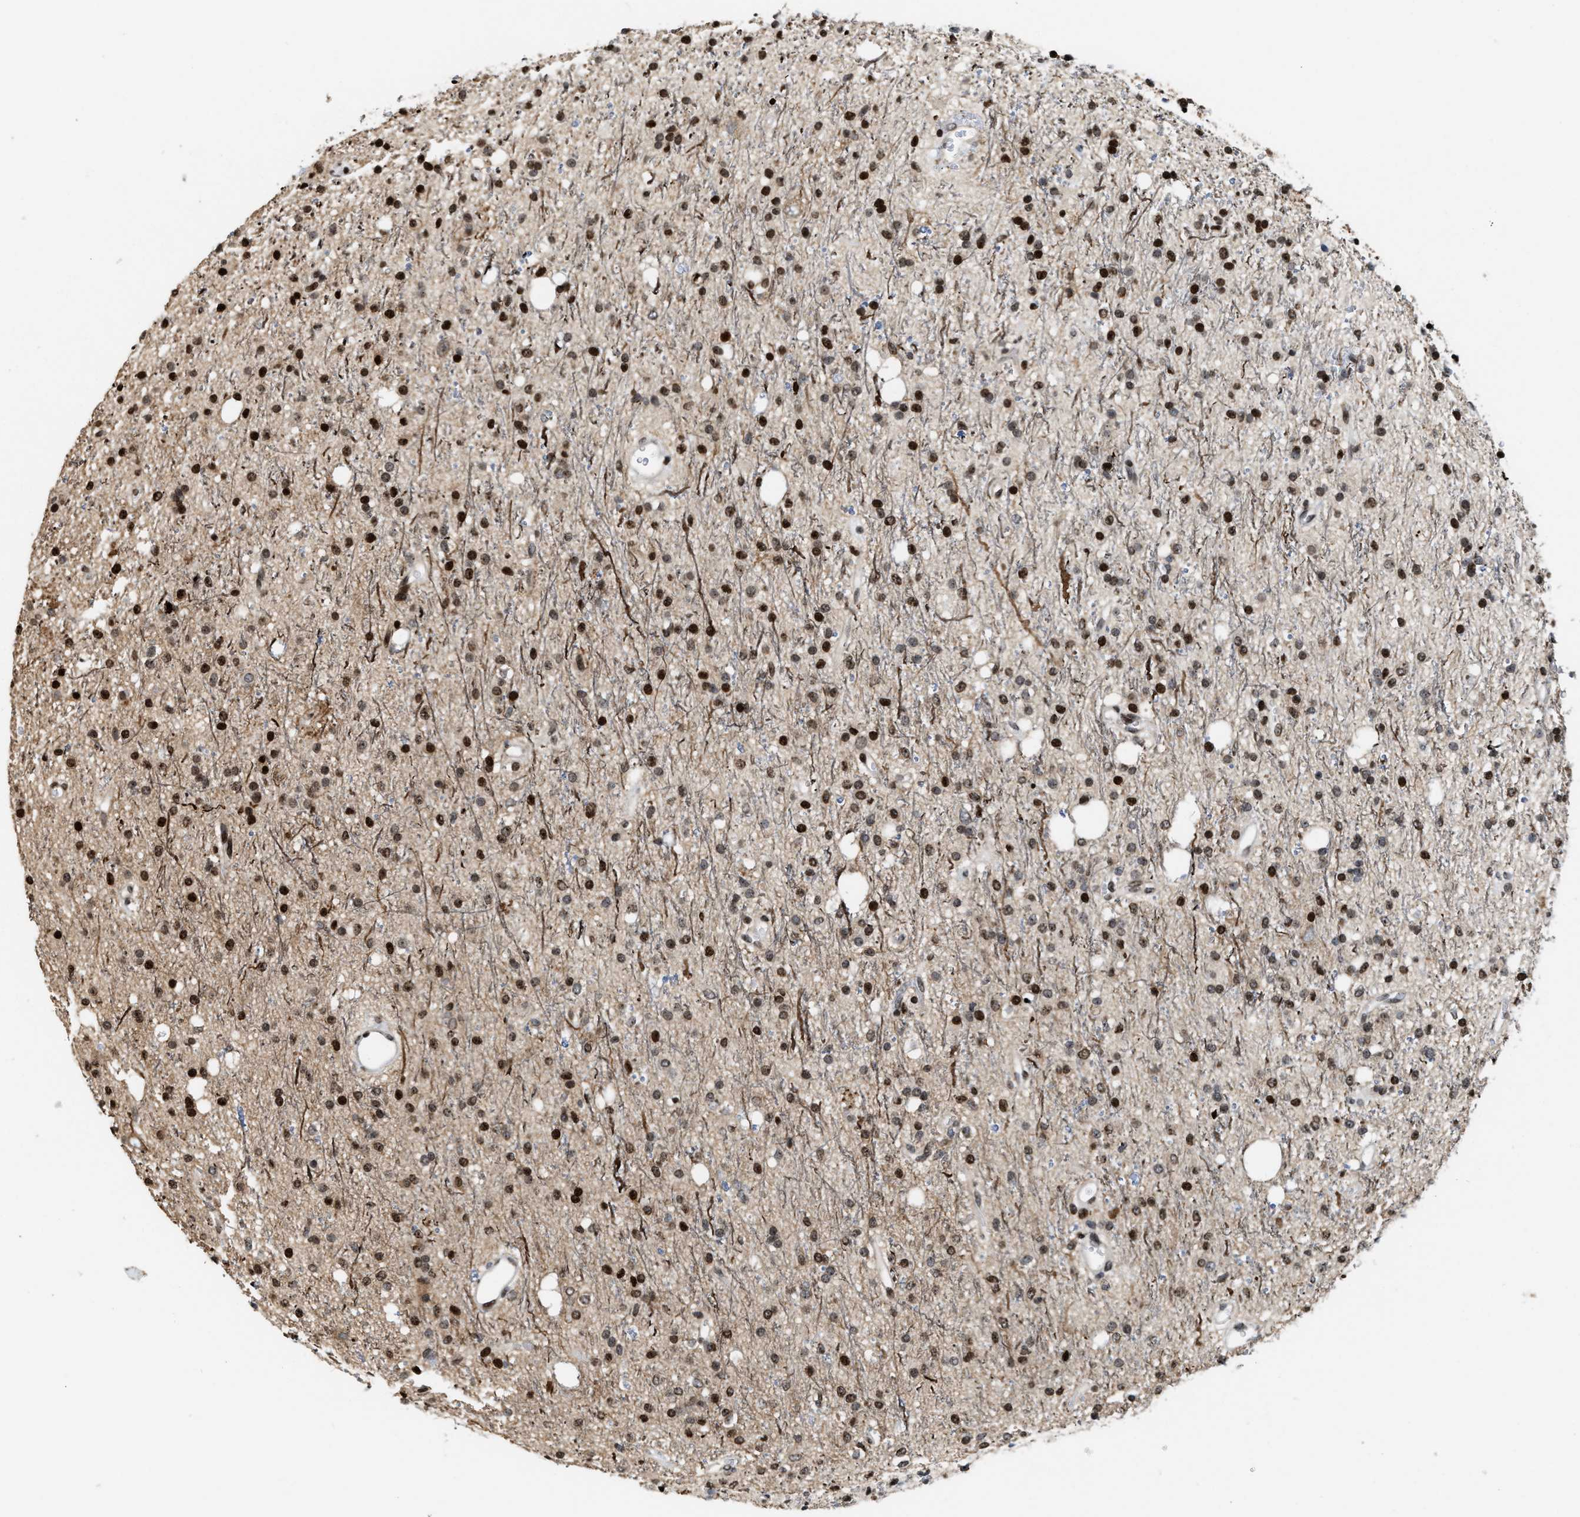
{"staining": {"intensity": "strong", "quantity": ">75%", "location": "nuclear"}, "tissue": "glioma", "cell_type": "Tumor cells", "image_type": "cancer", "snomed": [{"axis": "morphology", "description": "Glioma, malignant, High grade"}, {"axis": "topography", "description": "Brain"}], "caption": "Immunohistochemistry image of neoplastic tissue: human glioma stained using immunohistochemistry (IHC) demonstrates high levels of strong protein expression localized specifically in the nuclear of tumor cells, appearing as a nuclear brown color.", "gene": "PDZD2", "patient": {"sex": "male", "age": 47}}